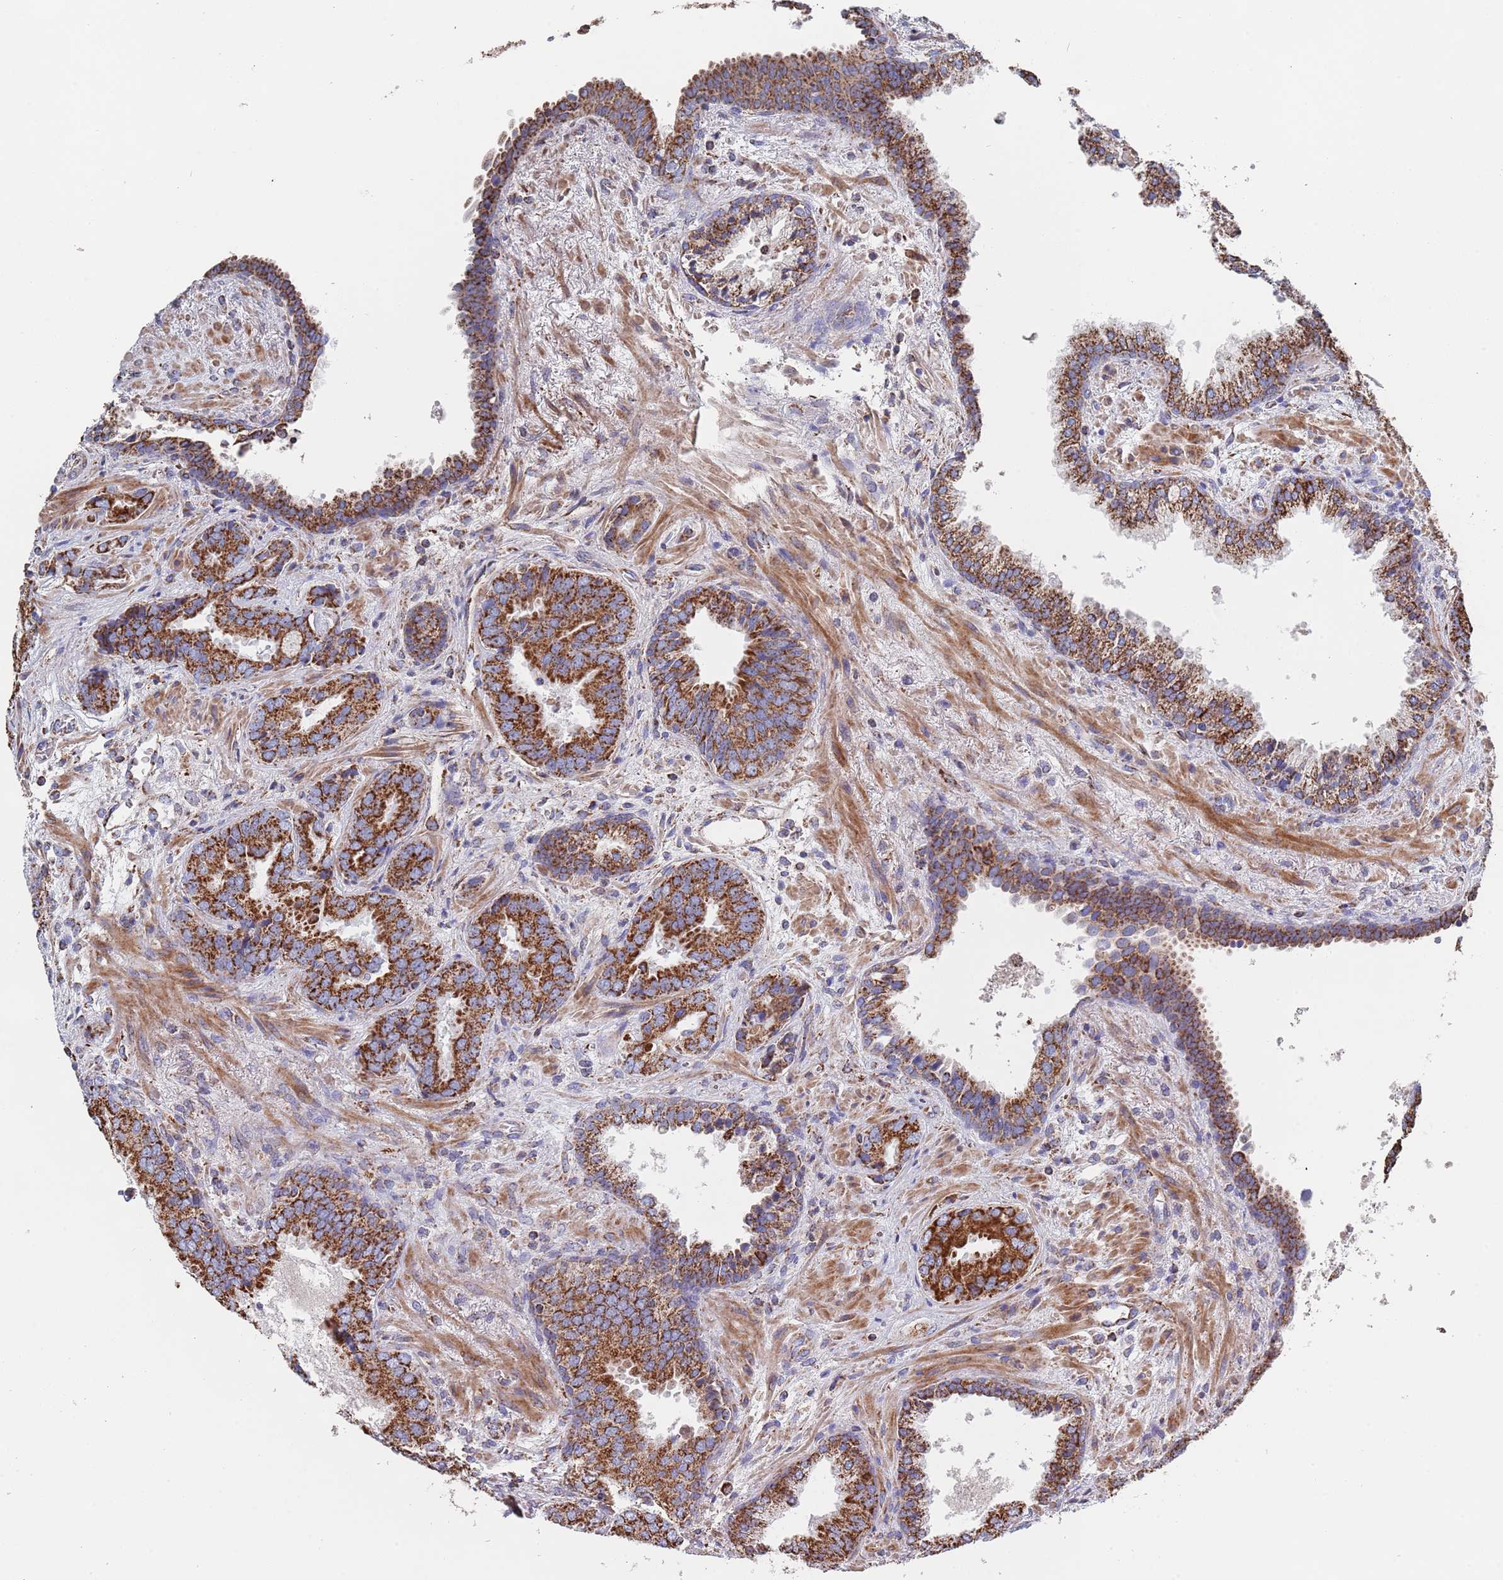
{"staining": {"intensity": "strong", "quantity": ">75%", "location": "cytoplasmic/membranous"}, "tissue": "prostate cancer", "cell_type": "Tumor cells", "image_type": "cancer", "snomed": [{"axis": "morphology", "description": "Adenocarcinoma, High grade"}, {"axis": "topography", "description": "Prostate"}], "caption": "Prostate adenocarcinoma (high-grade) stained with DAB (3,3'-diaminobenzidine) immunohistochemistry (IHC) demonstrates high levels of strong cytoplasmic/membranous positivity in about >75% of tumor cells.", "gene": "PGP", "patient": {"sex": "male", "age": 71}}